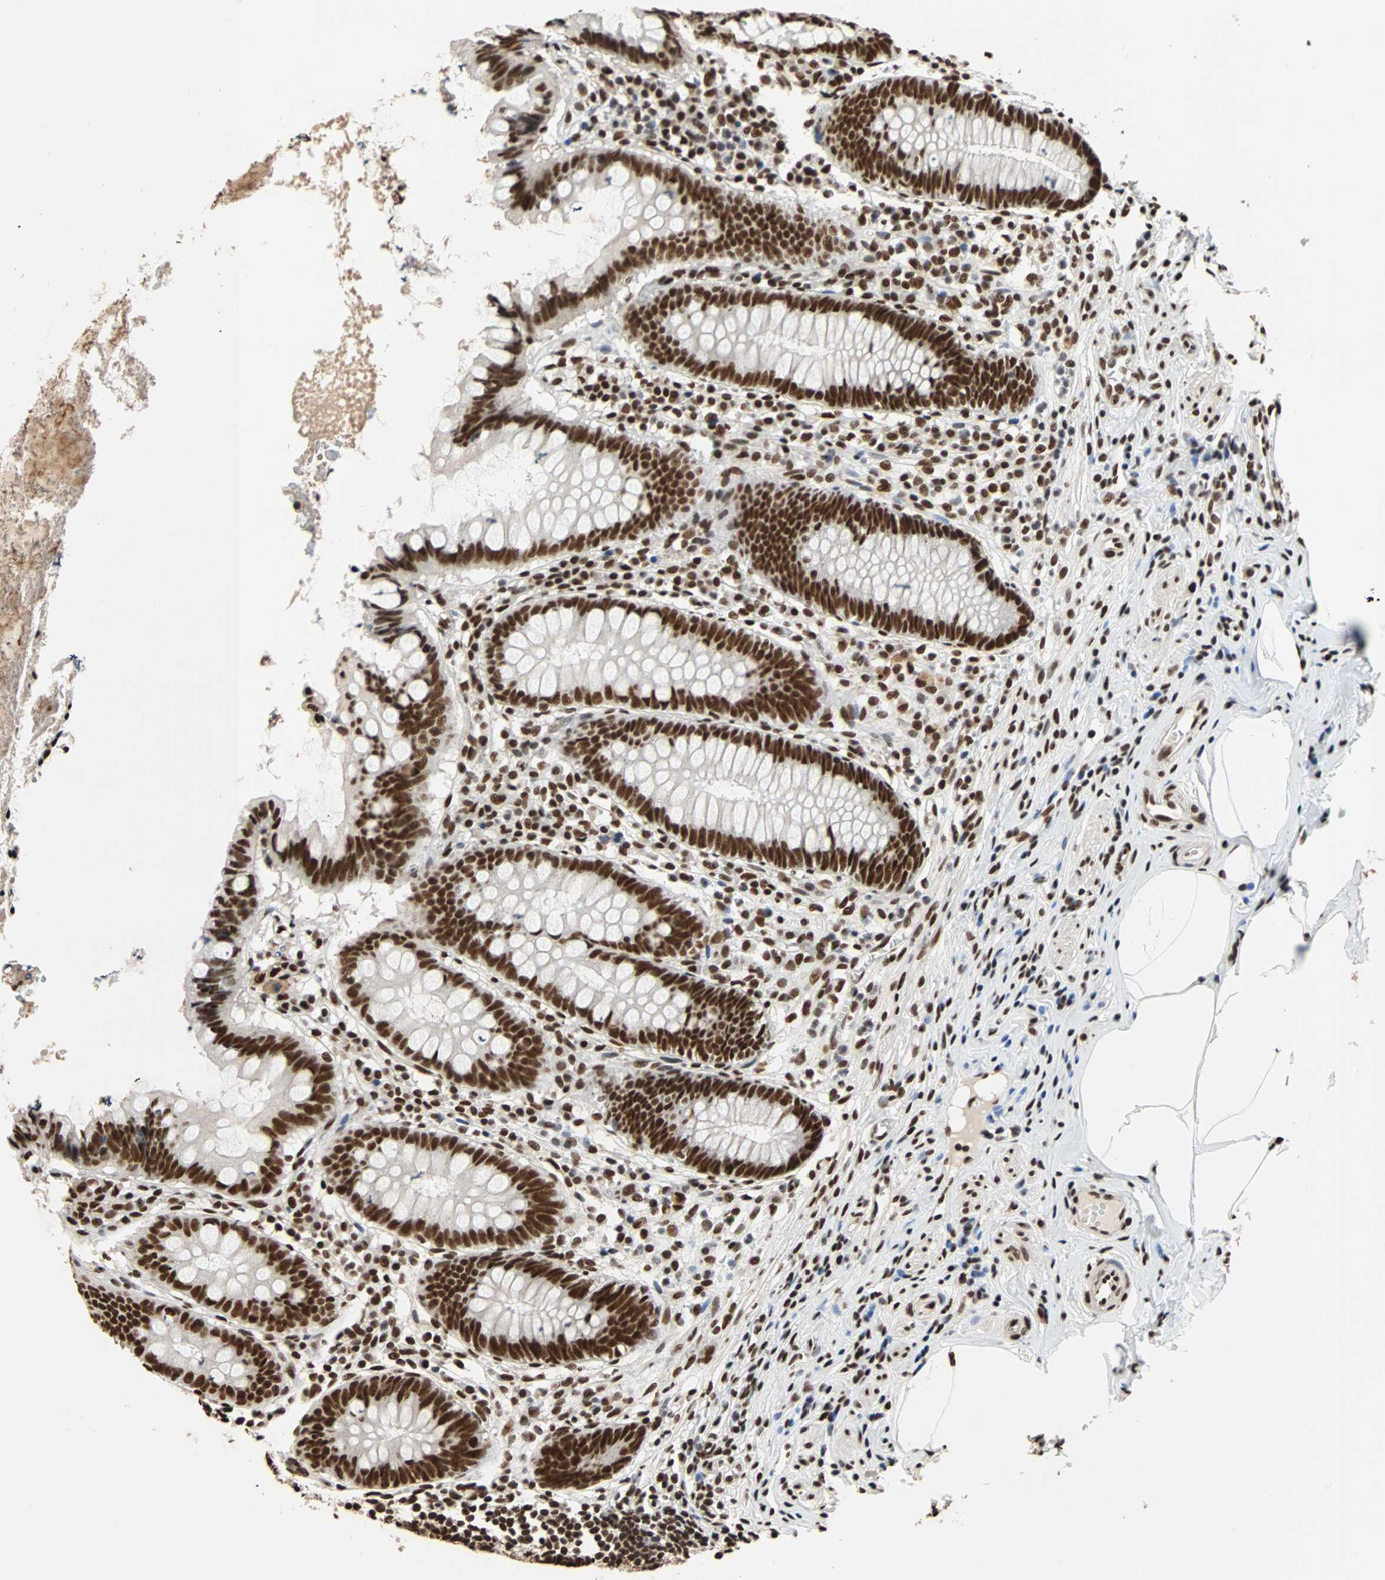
{"staining": {"intensity": "strong", "quantity": ">75%", "location": "nuclear"}, "tissue": "appendix", "cell_type": "Glandular cells", "image_type": "normal", "snomed": [{"axis": "morphology", "description": "Normal tissue, NOS"}, {"axis": "topography", "description": "Appendix"}], "caption": "IHC micrograph of benign appendix: appendix stained using immunohistochemistry shows high levels of strong protein expression localized specifically in the nuclear of glandular cells, appearing as a nuclear brown color.", "gene": "ILF2", "patient": {"sex": "female", "age": 50}}